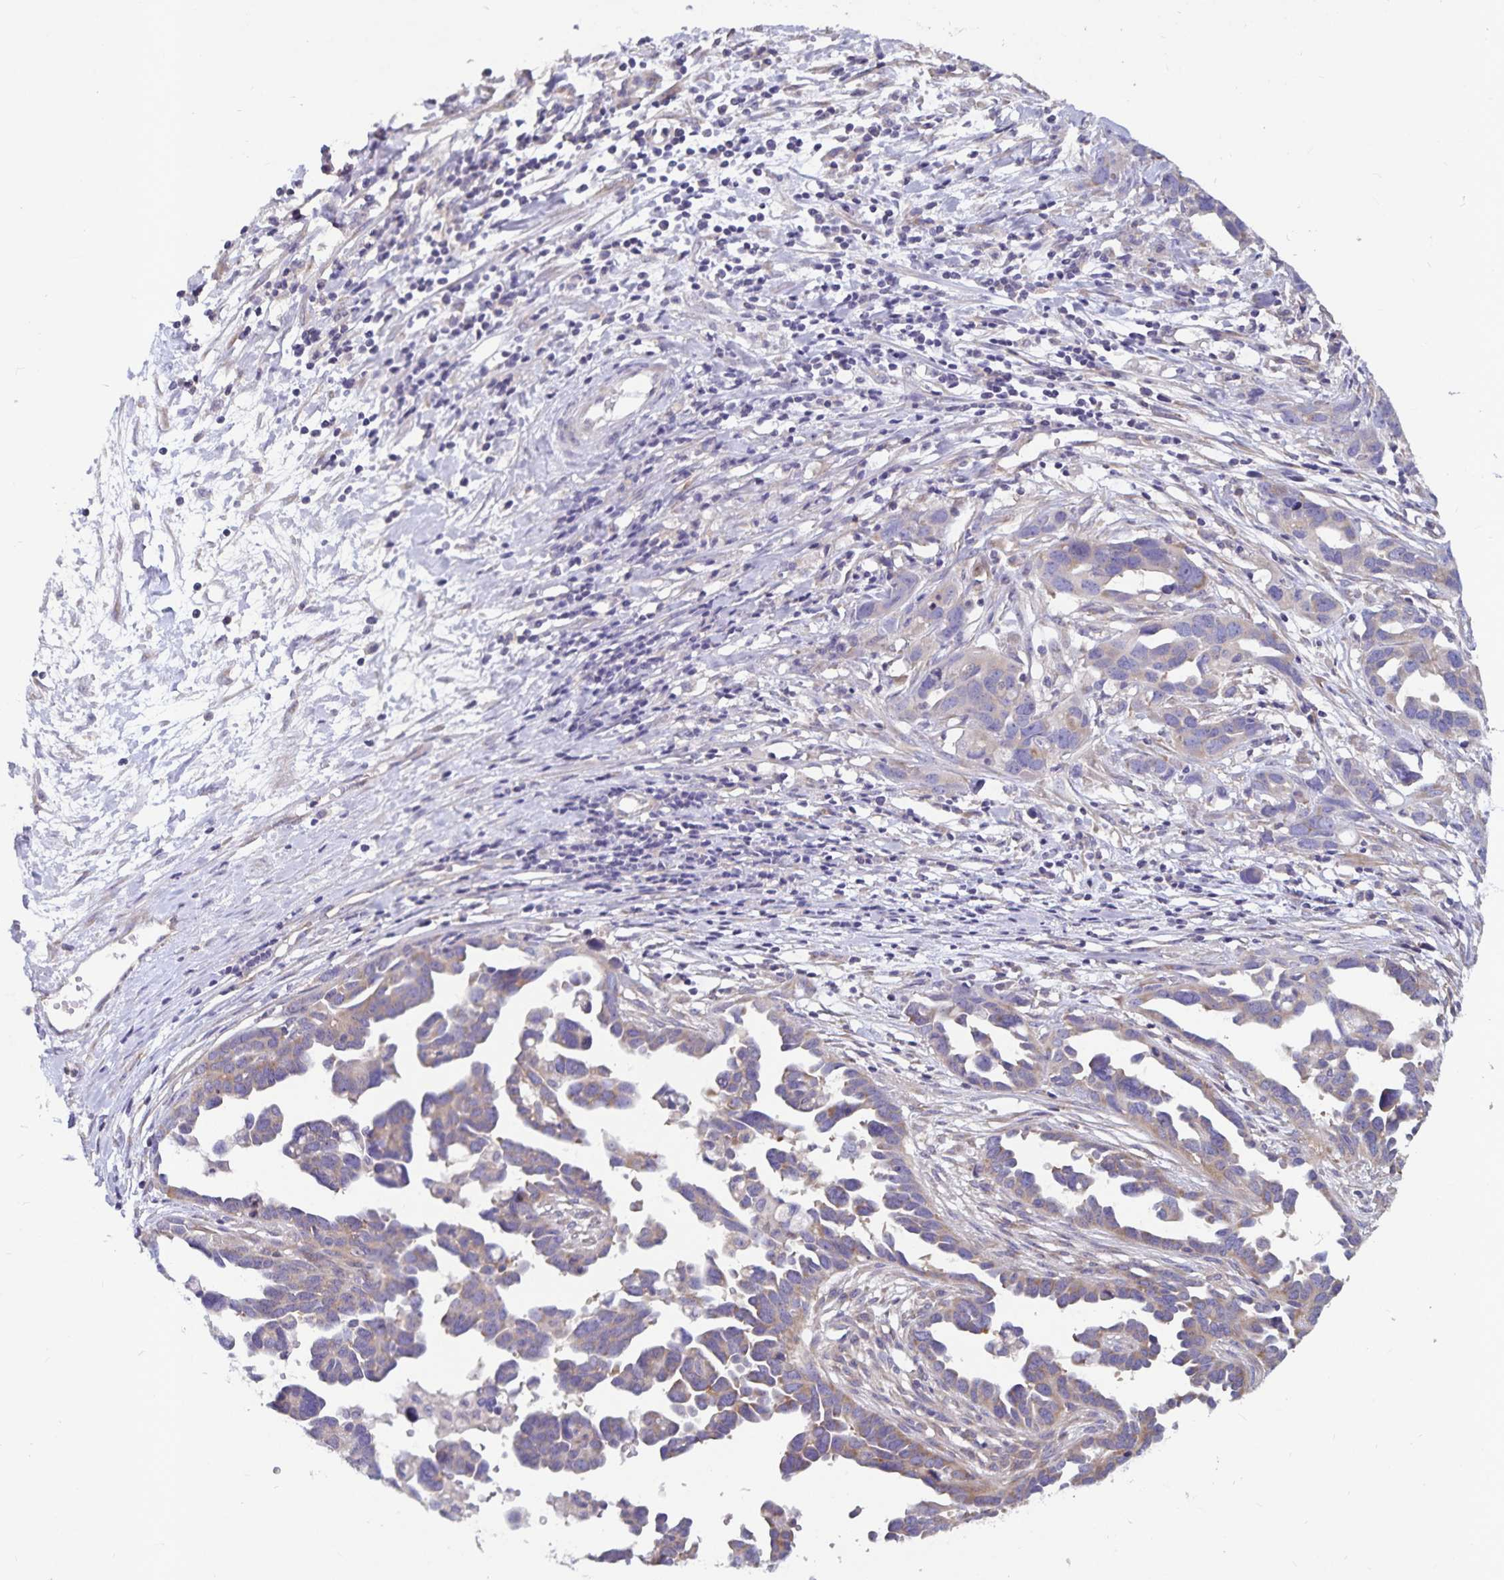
{"staining": {"intensity": "weak", "quantity": ">75%", "location": "cytoplasmic/membranous"}, "tissue": "ovarian cancer", "cell_type": "Tumor cells", "image_type": "cancer", "snomed": [{"axis": "morphology", "description": "Cystadenocarcinoma, serous, NOS"}, {"axis": "topography", "description": "Ovary"}], "caption": "Protein analysis of serous cystadenocarcinoma (ovarian) tissue exhibits weak cytoplasmic/membranous positivity in about >75% of tumor cells.", "gene": "FAM120A", "patient": {"sex": "female", "age": 54}}